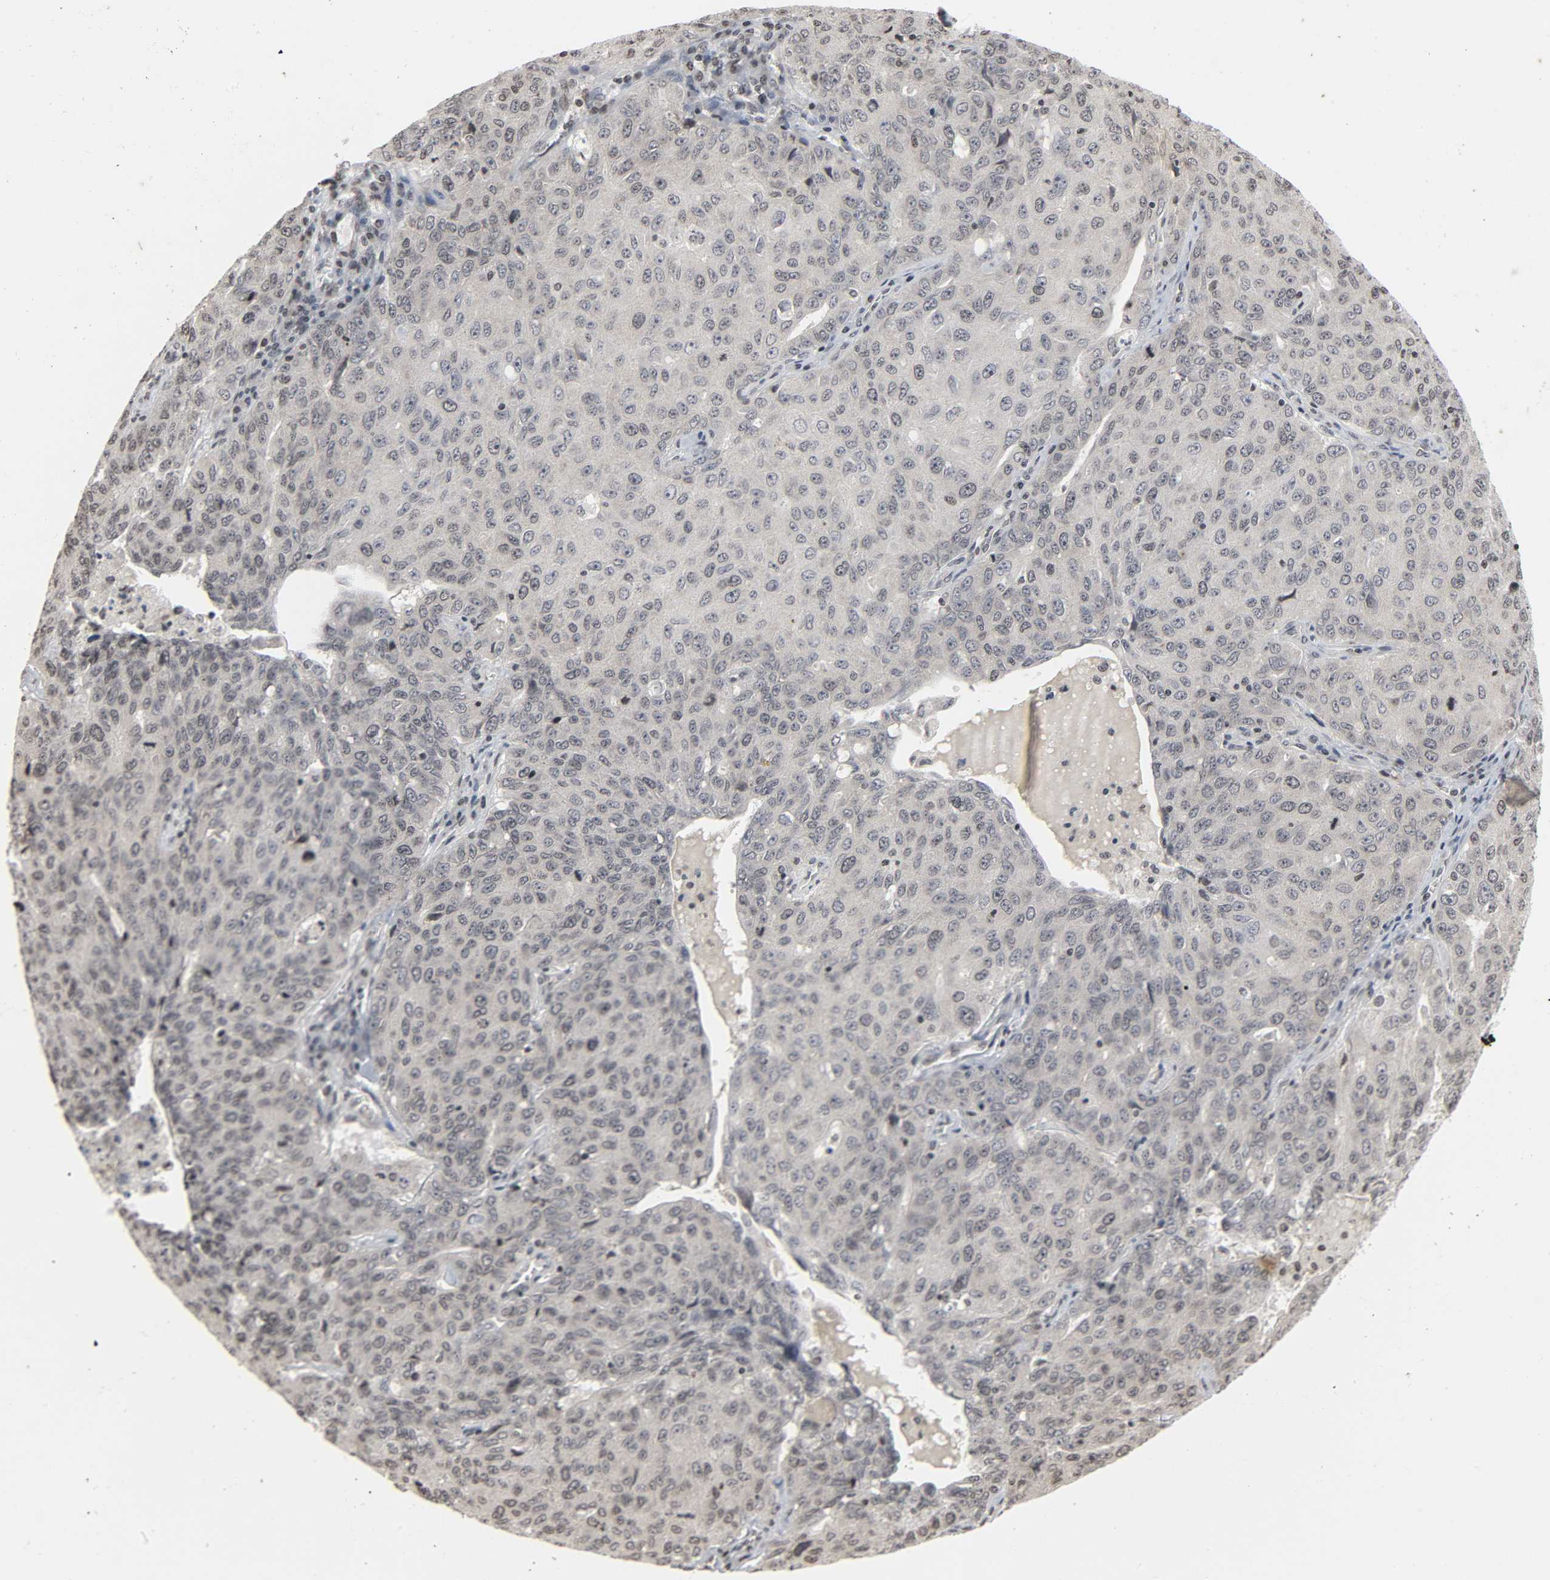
{"staining": {"intensity": "negative", "quantity": "none", "location": "none"}, "tissue": "ovarian cancer", "cell_type": "Tumor cells", "image_type": "cancer", "snomed": [{"axis": "morphology", "description": "Carcinoma, endometroid"}, {"axis": "topography", "description": "Ovary"}], "caption": "Ovarian cancer was stained to show a protein in brown. There is no significant positivity in tumor cells. The staining is performed using DAB (3,3'-diaminobenzidine) brown chromogen with nuclei counter-stained in using hematoxylin.", "gene": "ELAVL1", "patient": {"sex": "female", "age": 62}}